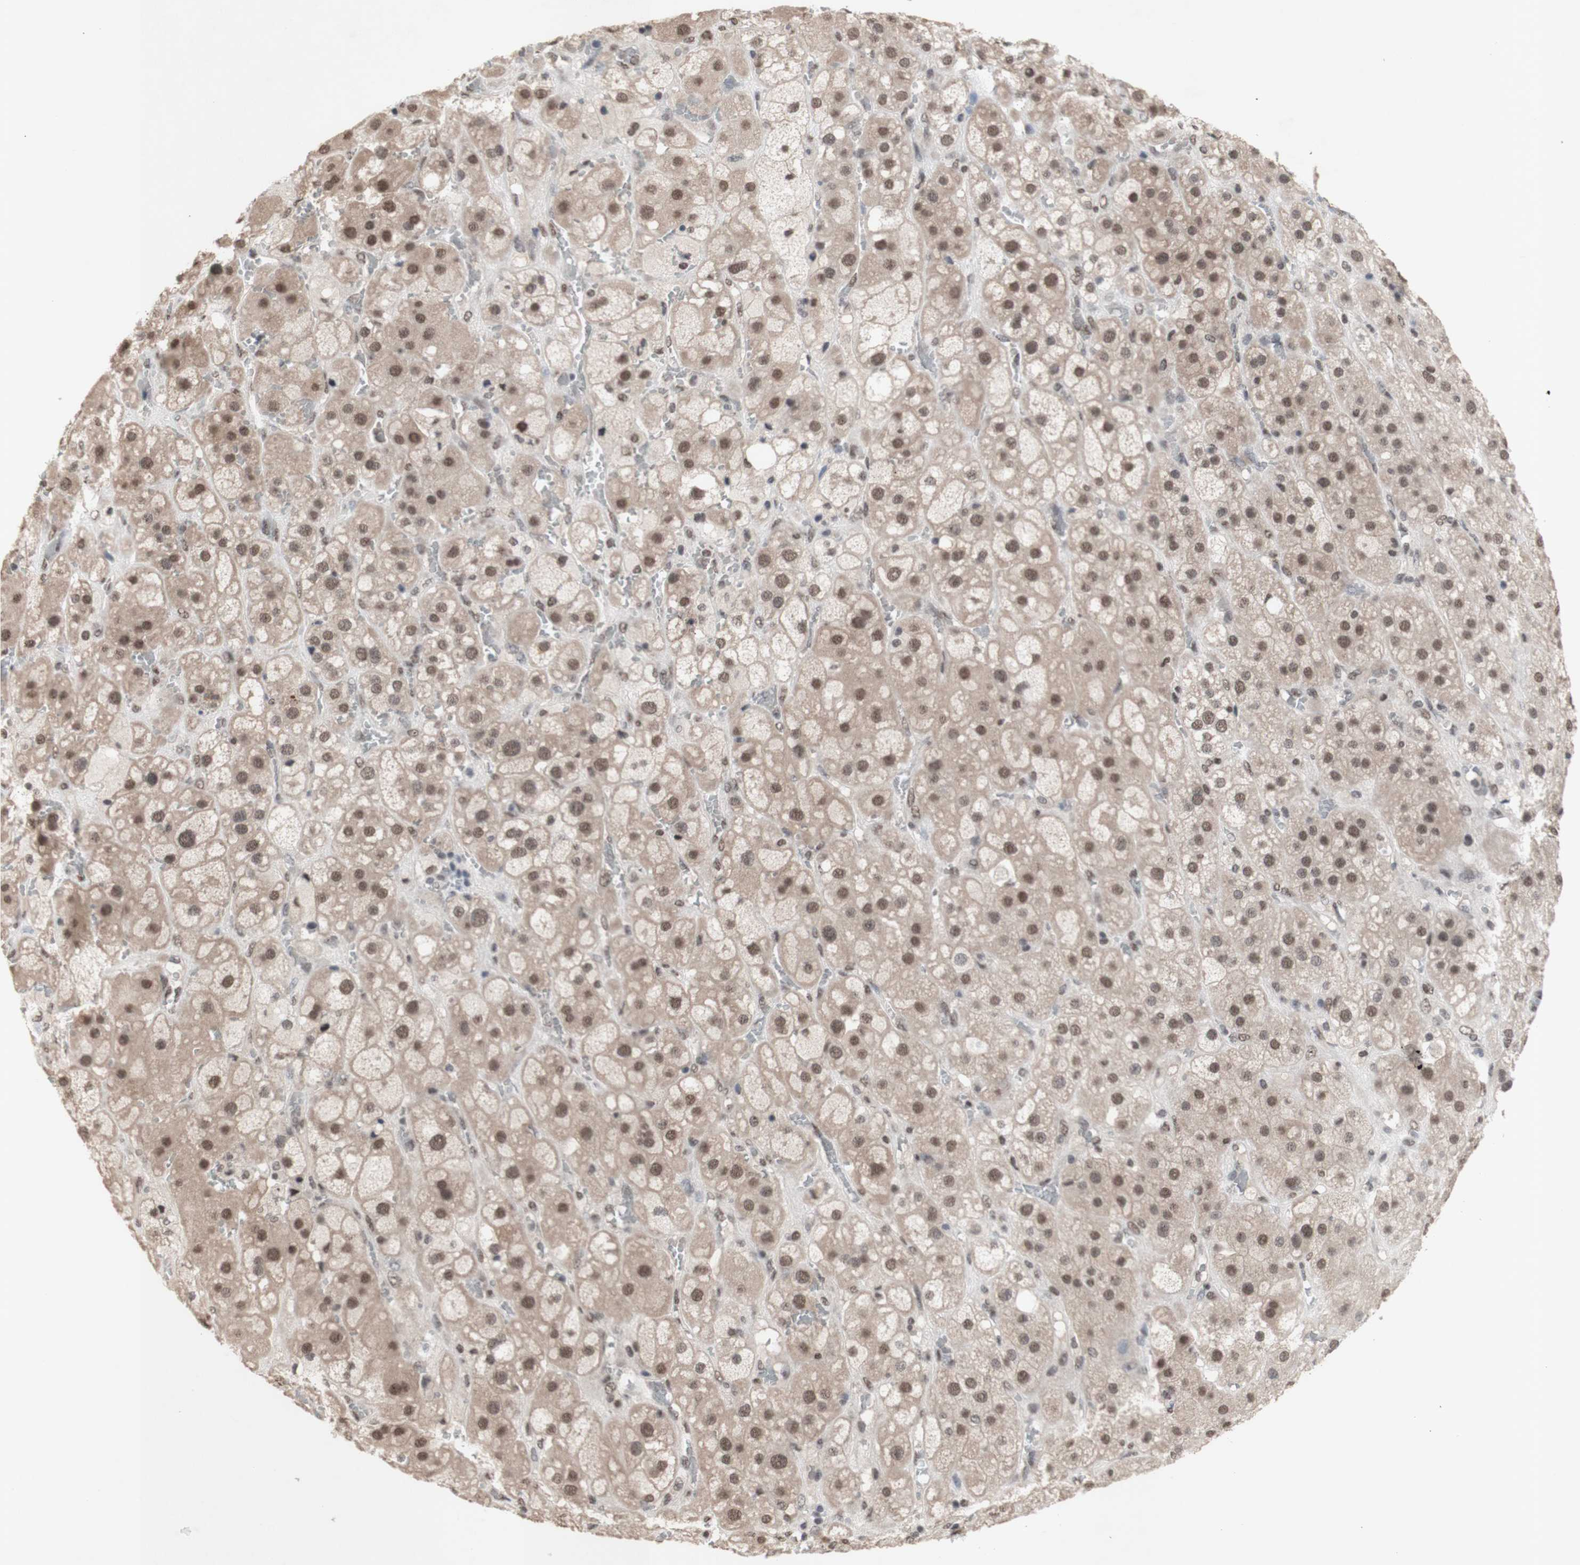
{"staining": {"intensity": "moderate", "quantity": ">75%", "location": "nuclear"}, "tissue": "adrenal gland", "cell_type": "Glandular cells", "image_type": "normal", "snomed": [{"axis": "morphology", "description": "Normal tissue, NOS"}, {"axis": "topography", "description": "Adrenal gland"}], "caption": "Brown immunohistochemical staining in unremarkable adrenal gland exhibits moderate nuclear positivity in approximately >75% of glandular cells.", "gene": "SFPQ", "patient": {"sex": "female", "age": 47}}